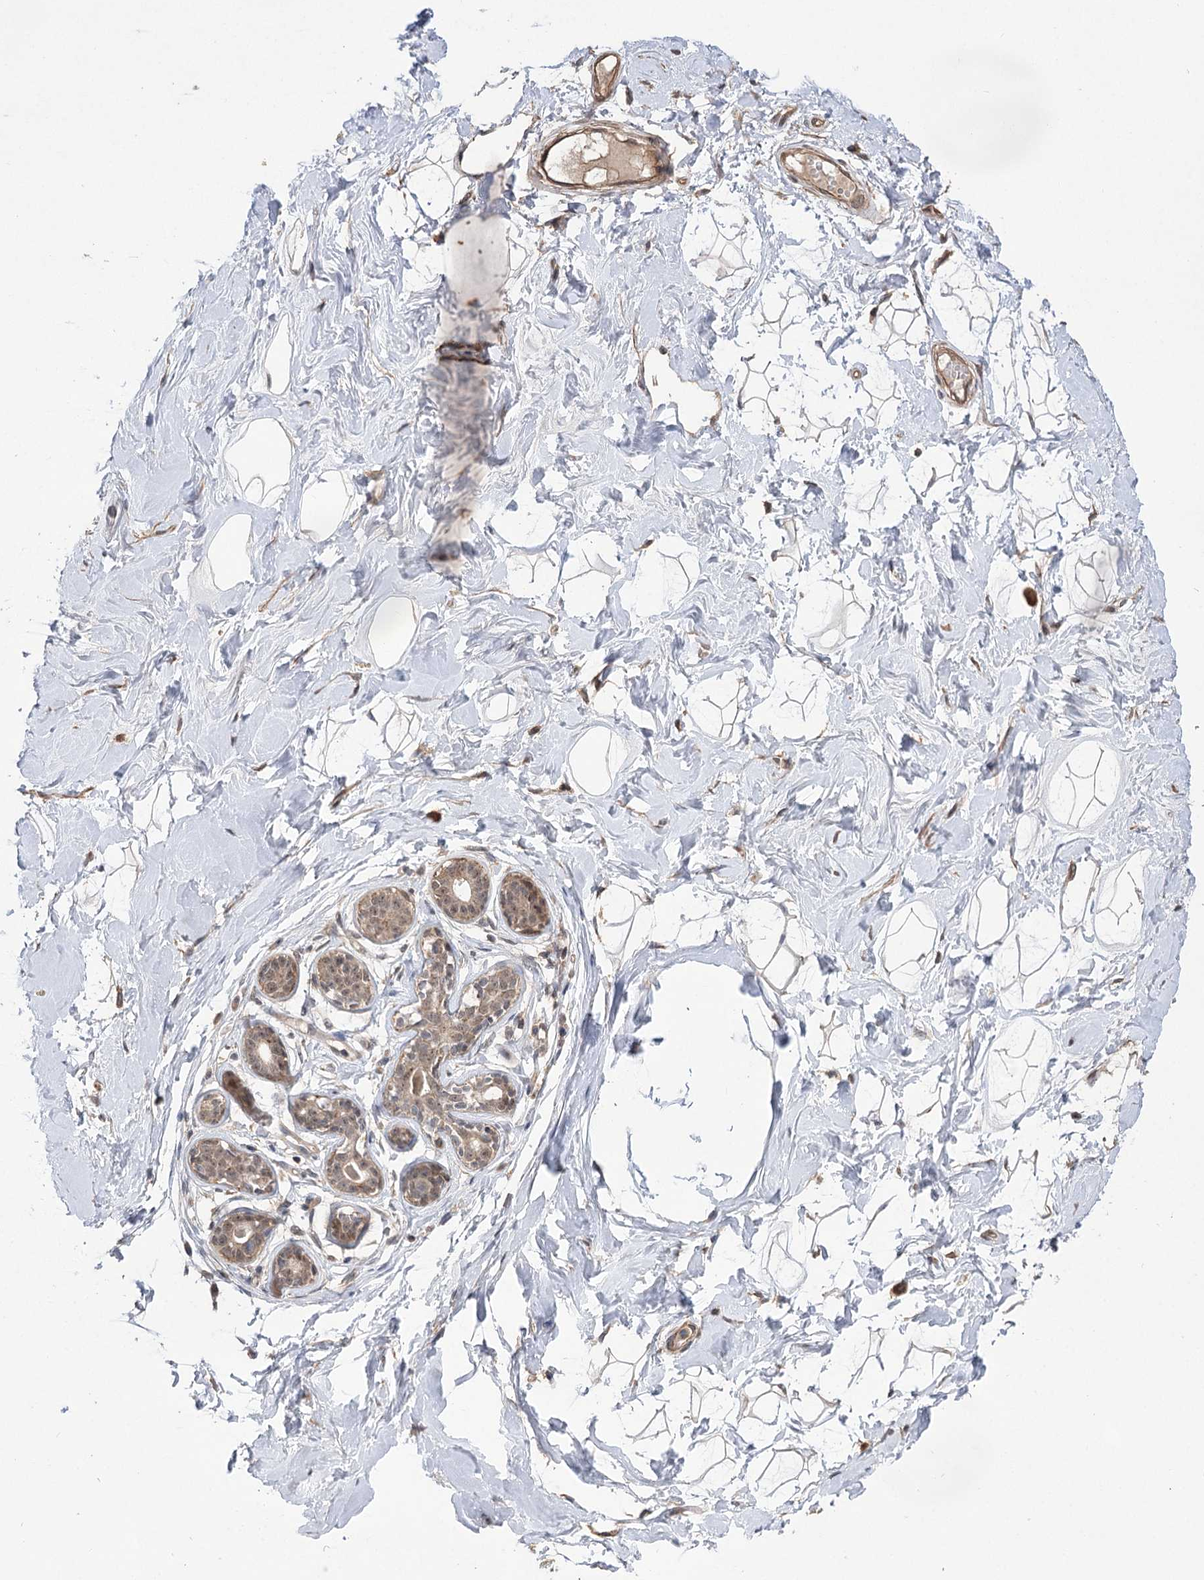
{"staining": {"intensity": "moderate", "quantity": ">75%", "location": "cytoplasmic/membranous,nuclear"}, "tissue": "breast", "cell_type": "Adipocytes", "image_type": "normal", "snomed": [{"axis": "morphology", "description": "Normal tissue, NOS"}, {"axis": "morphology", "description": "Adenoma, NOS"}, {"axis": "topography", "description": "Breast"}], "caption": "High-power microscopy captured an immunohistochemistry (IHC) histopathology image of unremarkable breast, revealing moderate cytoplasmic/membranous,nuclear staining in about >75% of adipocytes.", "gene": "TENM2", "patient": {"sex": "female", "age": 23}}